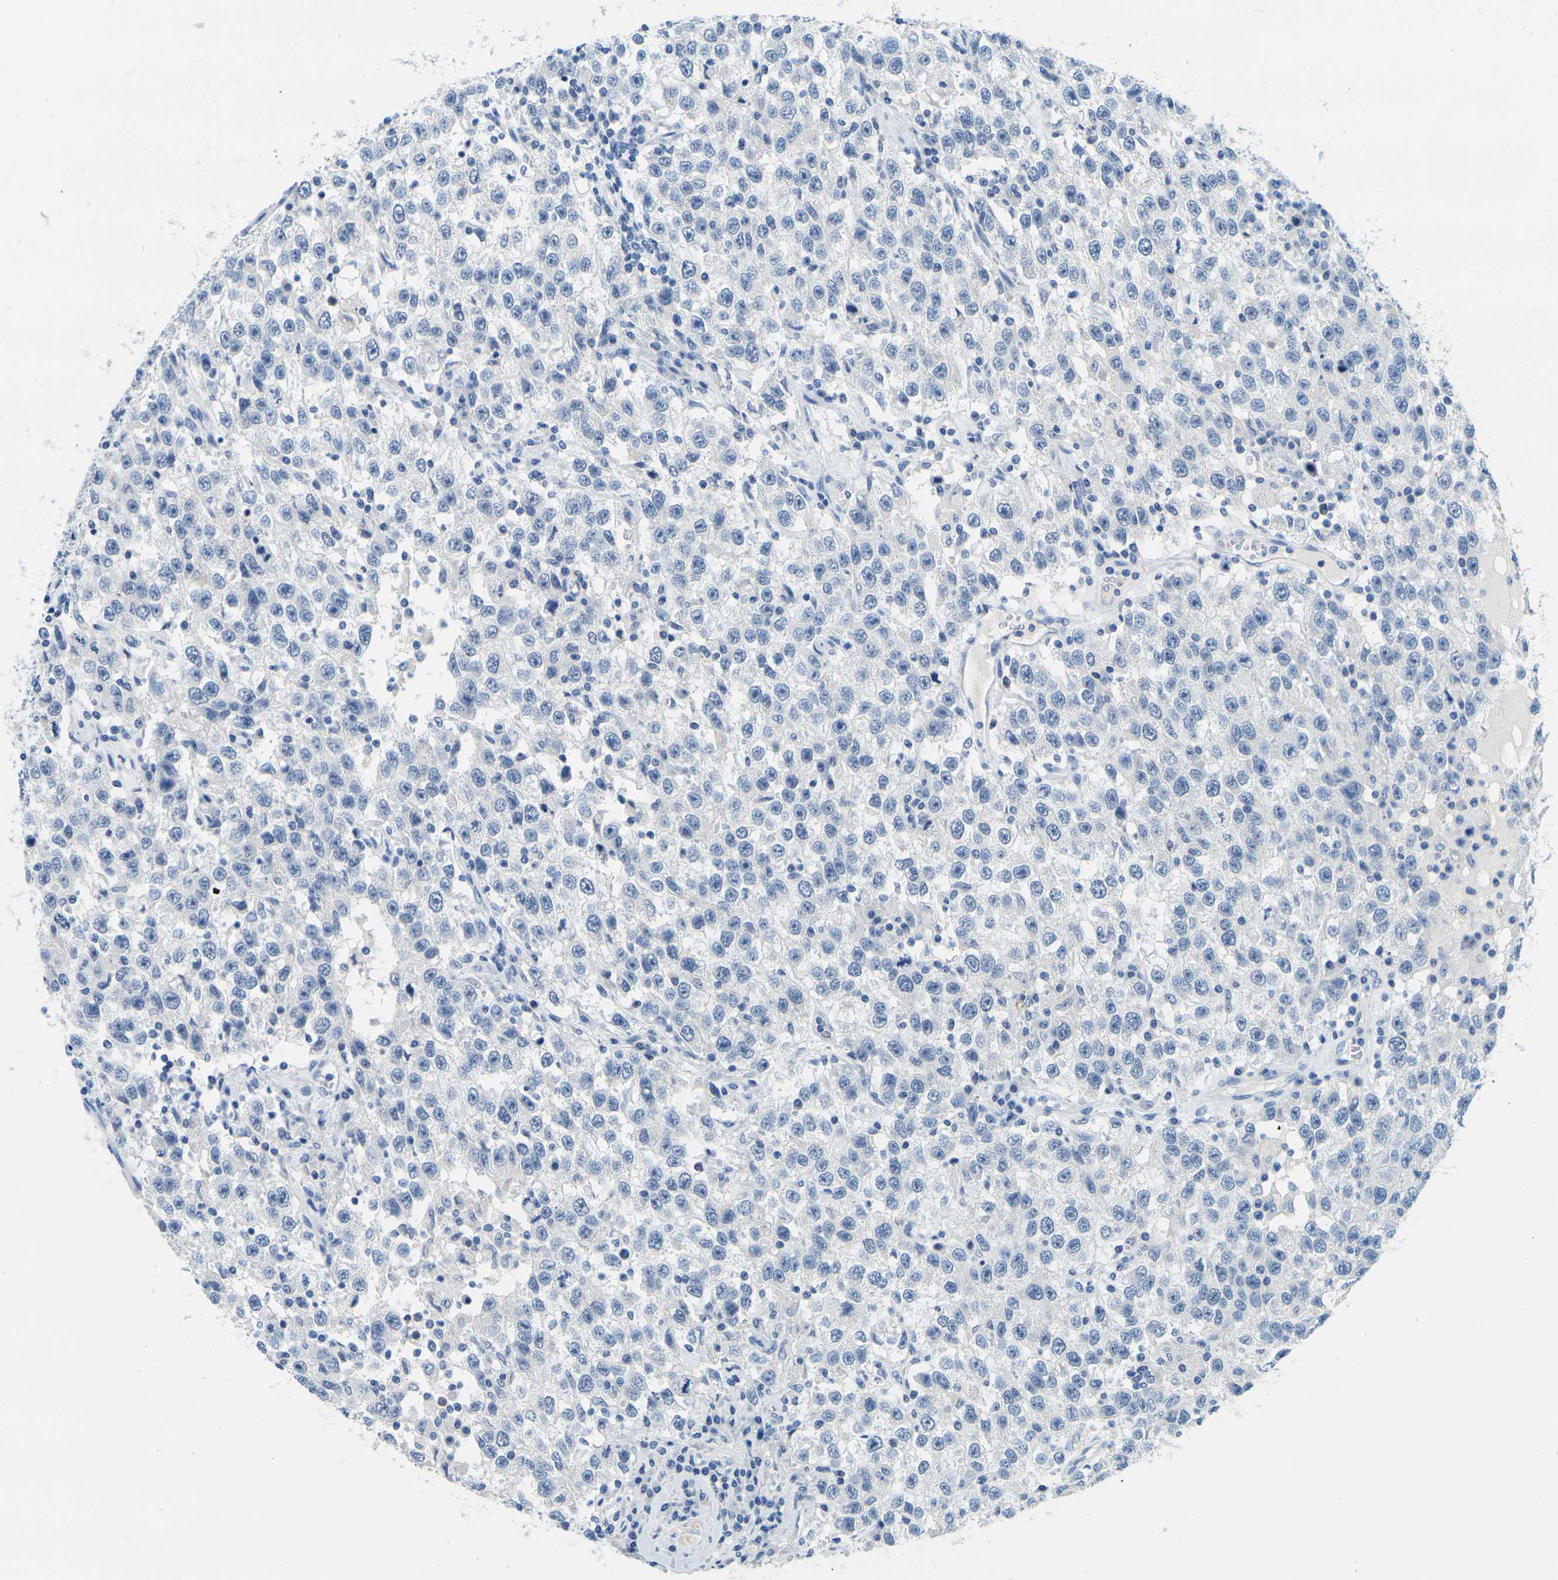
{"staining": {"intensity": "negative", "quantity": "none", "location": "none"}, "tissue": "testis cancer", "cell_type": "Tumor cells", "image_type": "cancer", "snomed": [{"axis": "morphology", "description": "Seminoma, NOS"}, {"axis": "topography", "description": "Testis"}], "caption": "Image shows no protein expression in tumor cells of seminoma (testis) tissue. The staining was performed using DAB to visualize the protein expression in brown, while the nuclei were stained in blue with hematoxylin (Magnification: 20x).", "gene": "FAM3D", "patient": {"sex": "male", "age": 41}}